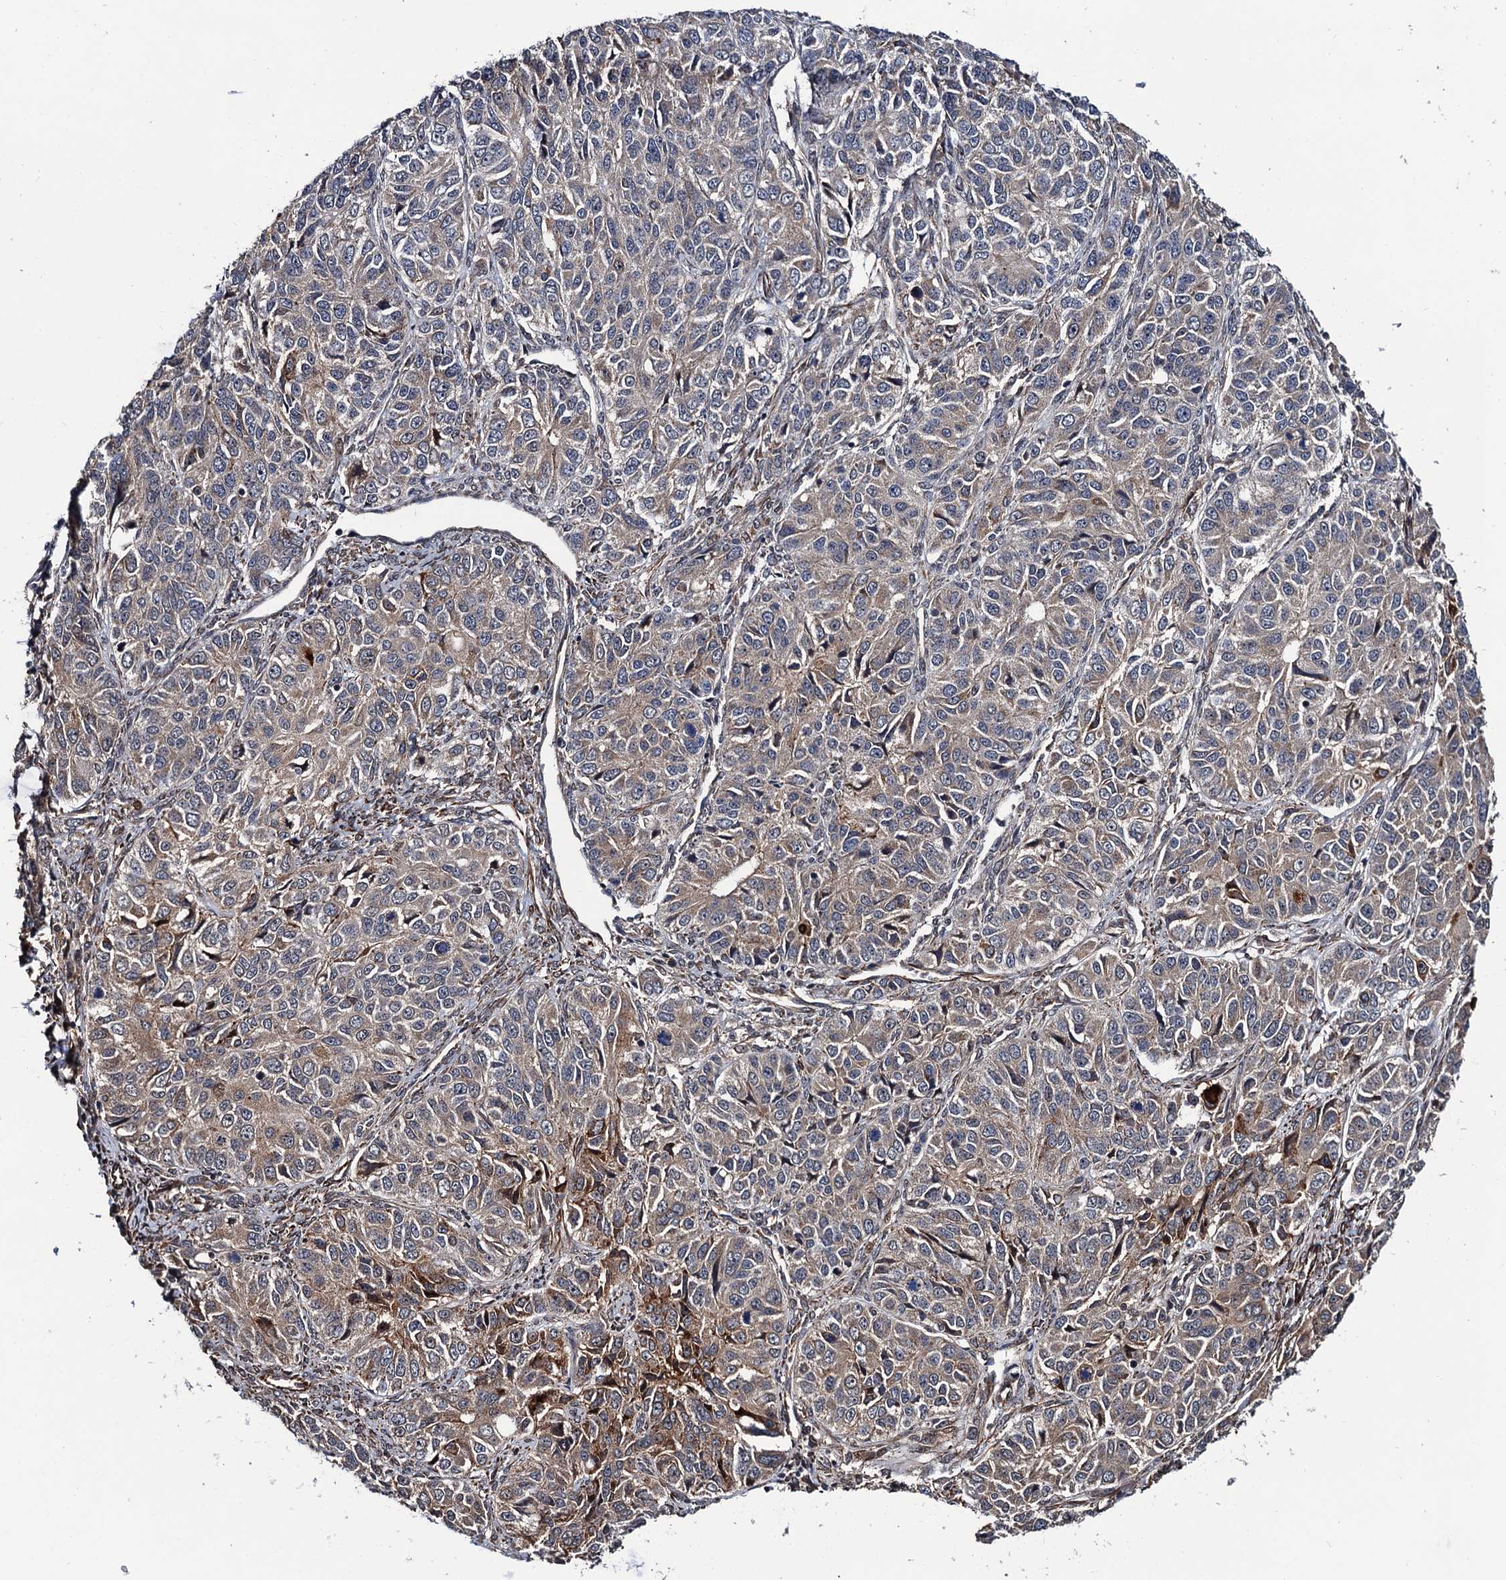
{"staining": {"intensity": "moderate", "quantity": "<25%", "location": "cytoplasmic/membranous"}, "tissue": "ovarian cancer", "cell_type": "Tumor cells", "image_type": "cancer", "snomed": [{"axis": "morphology", "description": "Carcinoma, endometroid"}, {"axis": "topography", "description": "Ovary"}], "caption": "Ovarian cancer (endometroid carcinoma) stained with IHC exhibits moderate cytoplasmic/membranous staining in about <25% of tumor cells. (DAB IHC with brightfield microscopy, high magnification).", "gene": "FSIP1", "patient": {"sex": "female", "age": 51}}